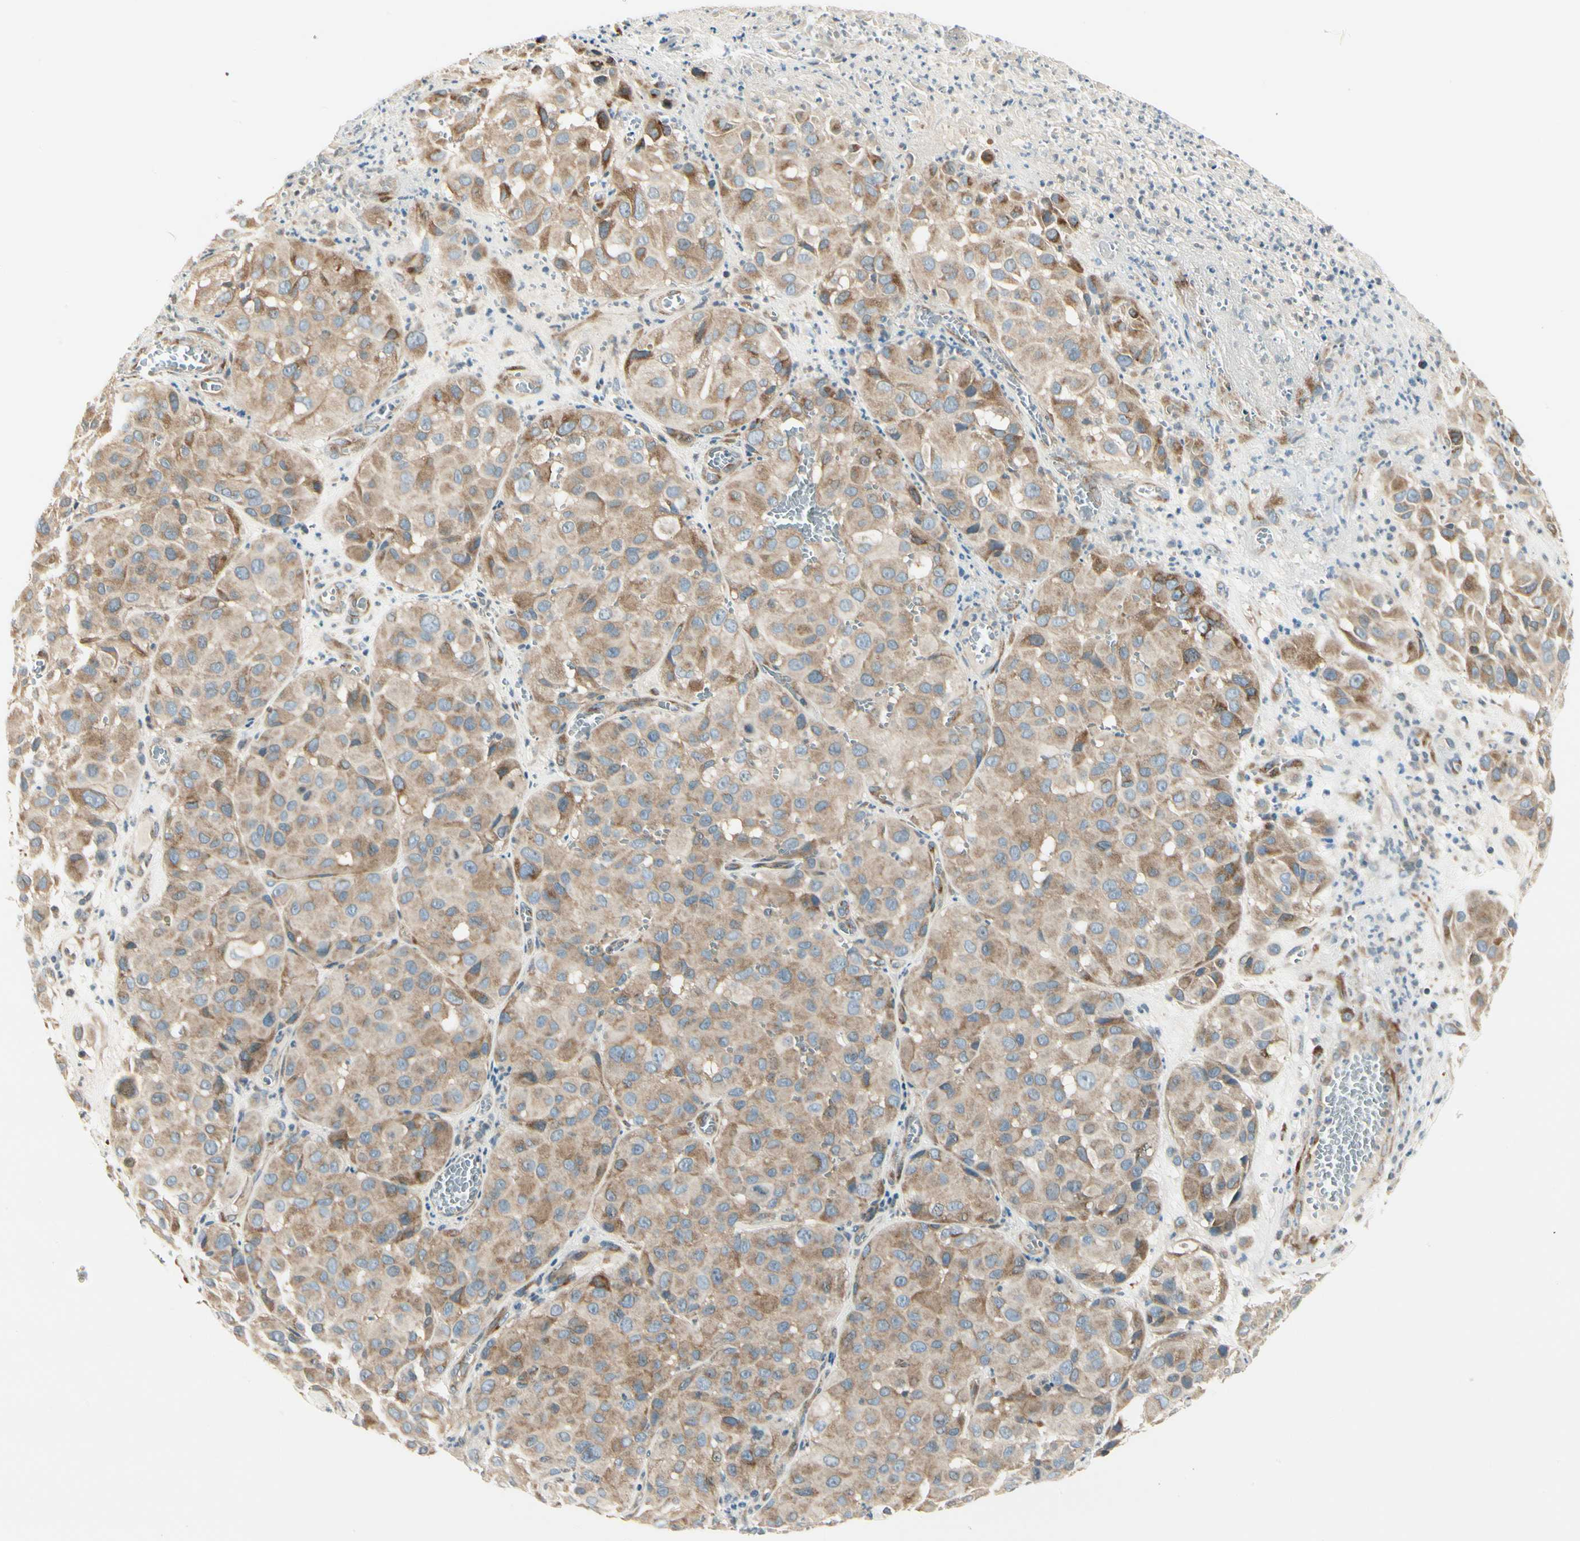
{"staining": {"intensity": "moderate", "quantity": ">75%", "location": "cytoplasmic/membranous"}, "tissue": "melanoma", "cell_type": "Tumor cells", "image_type": "cancer", "snomed": [{"axis": "morphology", "description": "Malignant melanoma, NOS"}, {"axis": "topography", "description": "Skin"}], "caption": "Immunohistochemistry (IHC) (DAB (3,3'-diaminobenzidine)) staining of human melanoma exhibits moderate cytoplasmic/membranous protein positivity in approximately >75% of tumor cells.", "gene": "MANSC1", "patient": {"sex": "female", "age": 21}}